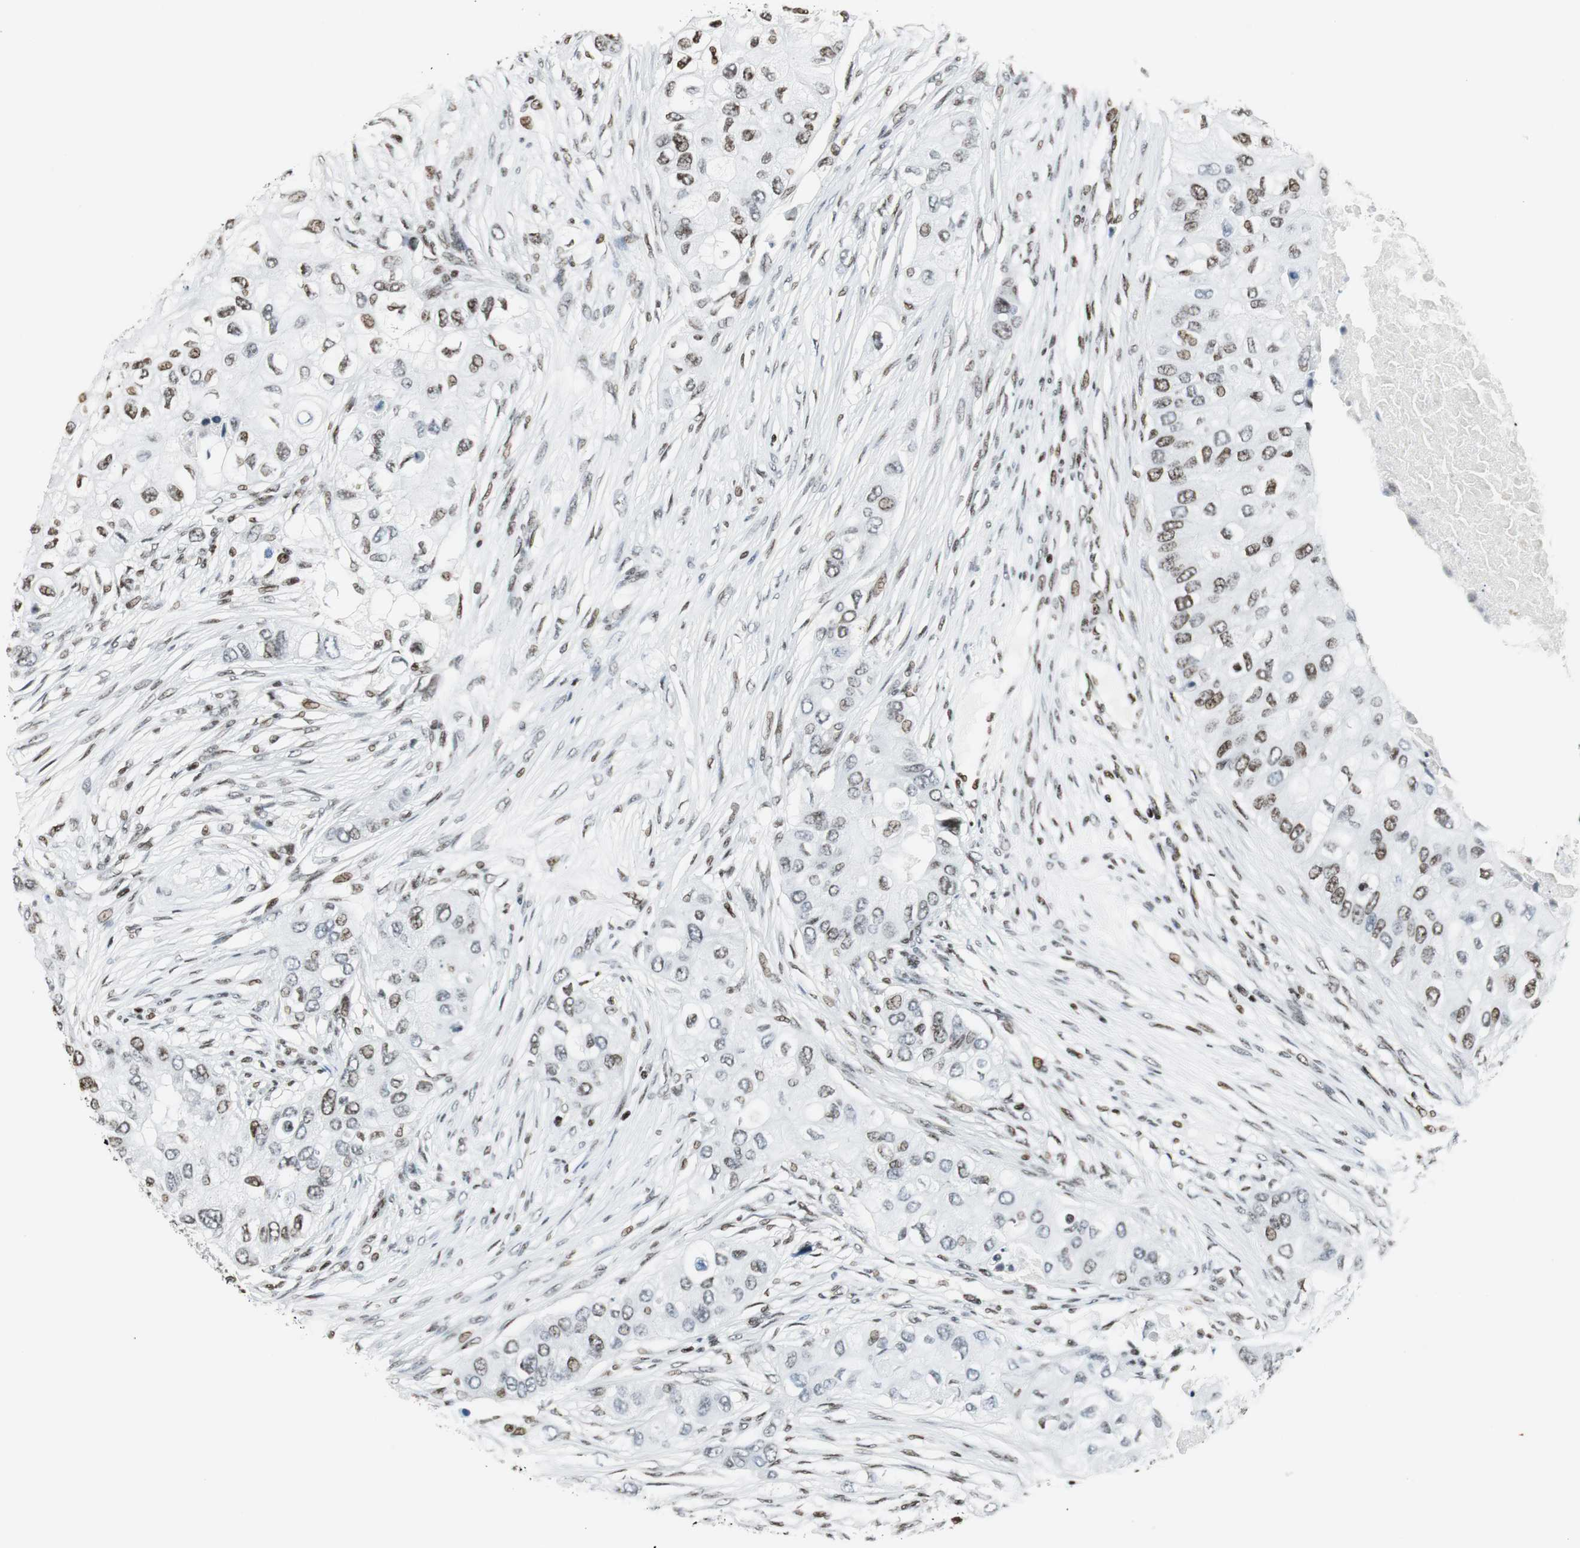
{"staining": {"intensity": "weak", "quantity": "25%-75%", "location": "nuclear"}, "tissue": "breast cancer", "cell_type": "Tumor cells", "image_type": "cancer", "snomed": [{"axis": "morphology", "description": "Normal tissue, NOS"}, {"axis": "morphology", "description": "Duct carcinoma"}, {"axis": "topography", "description": "Breast"}], "caption": "Breast cancer (invasive ductal carcinoma) was stained to show a protein in brown. There is low levels of weak nuclear expression in about 25%-75% of tumor cells.", "gene": "RBBP4", "patient": {"sex": "female", "age": 49}}